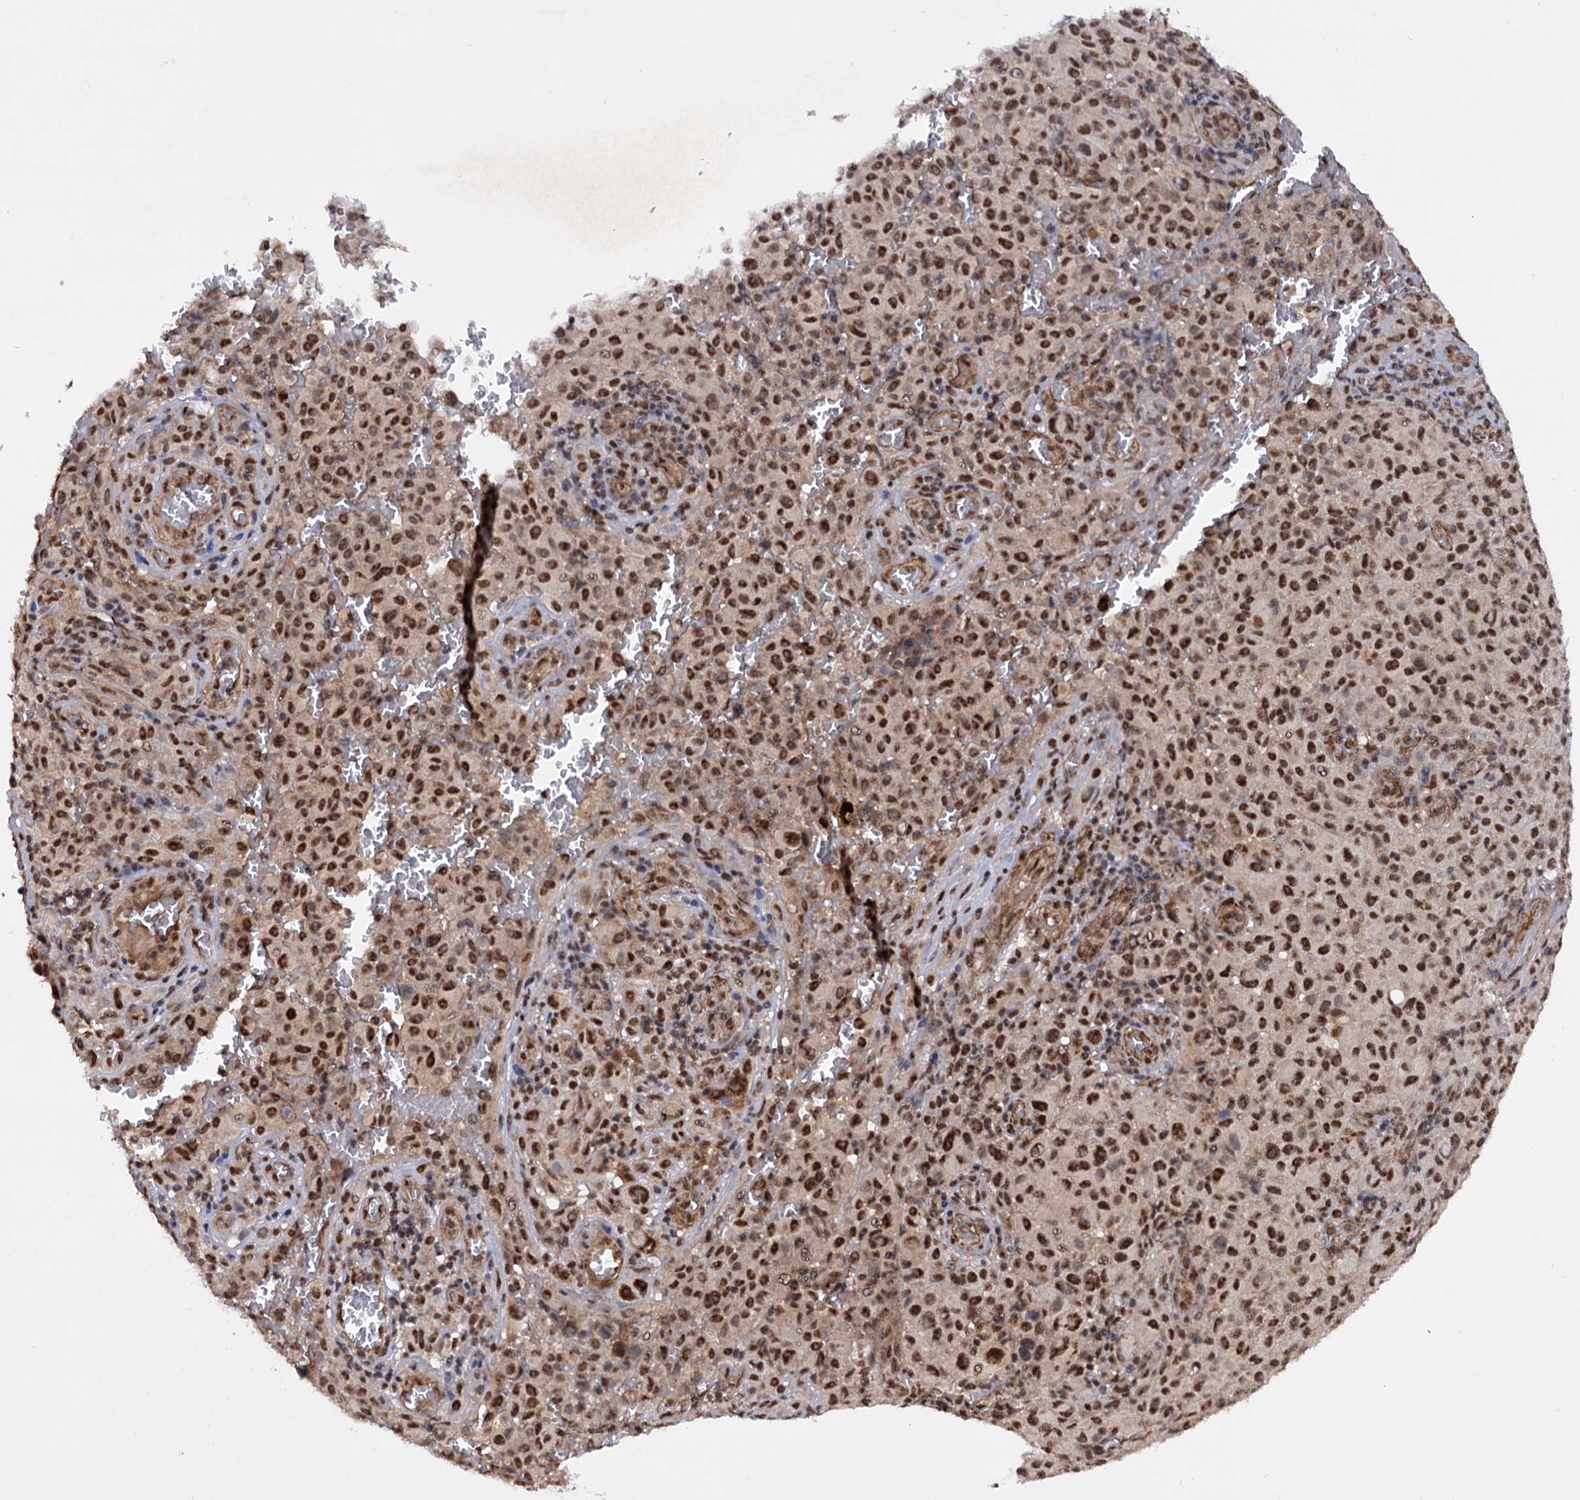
{"staining": {"intensity": "strong", "quantity": ">75%", "location": "nuclear"}, "tissue": "melanoma", "cell_type": "Tumor cells", "image_type": "cancer", "snomed": [{"axis": "morphology", "description": "Malignant melanoma, NOS"}, {"axis": "topography", "description": "Skin"}], "caption": "Melanoma stained with a protein marker exhibits strong staining in tumor cells.", "gene": "TBC1D12", "patient": {"sex": "female", "age": 82}}